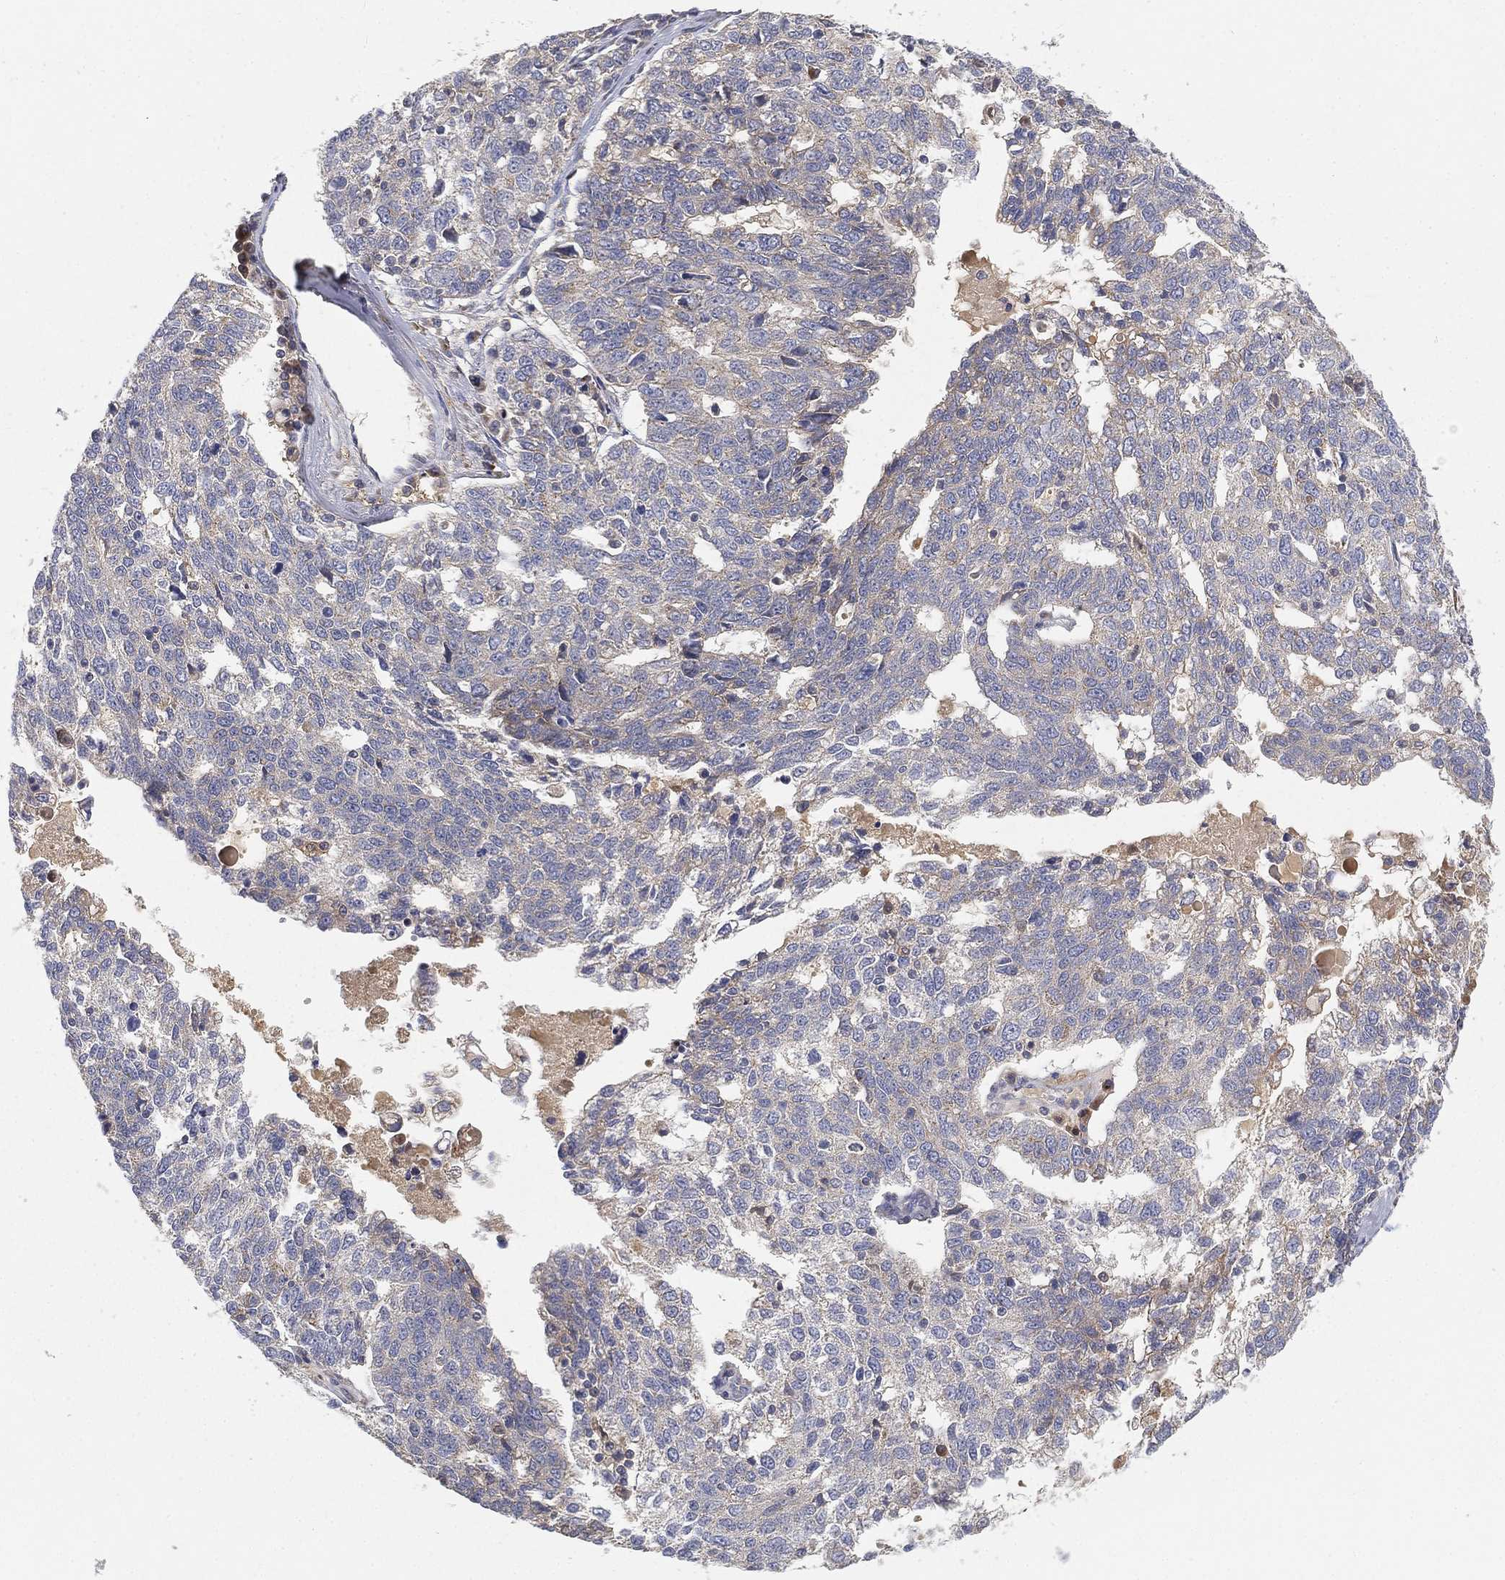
{"staining": {"intensity": "negative", "quantity": "none", "location": "none"}, "tissue": "ovarian cancer", "cell_type": "Tumor cells", "image_type": "cancer", "snomed": [{"axis": "morphology", "description": "Cystadenocarcinoma, serous, NOS"}, {"axis": "topography", "description": "Ovary"}], "caption": "There is no significant expression in tumor cells of ovarian cancer (serous cystadenocarcinoma). Nuclei are stained in blue.", "gene": "CTSL", "patient": {"sex": "female", "age": 71}}